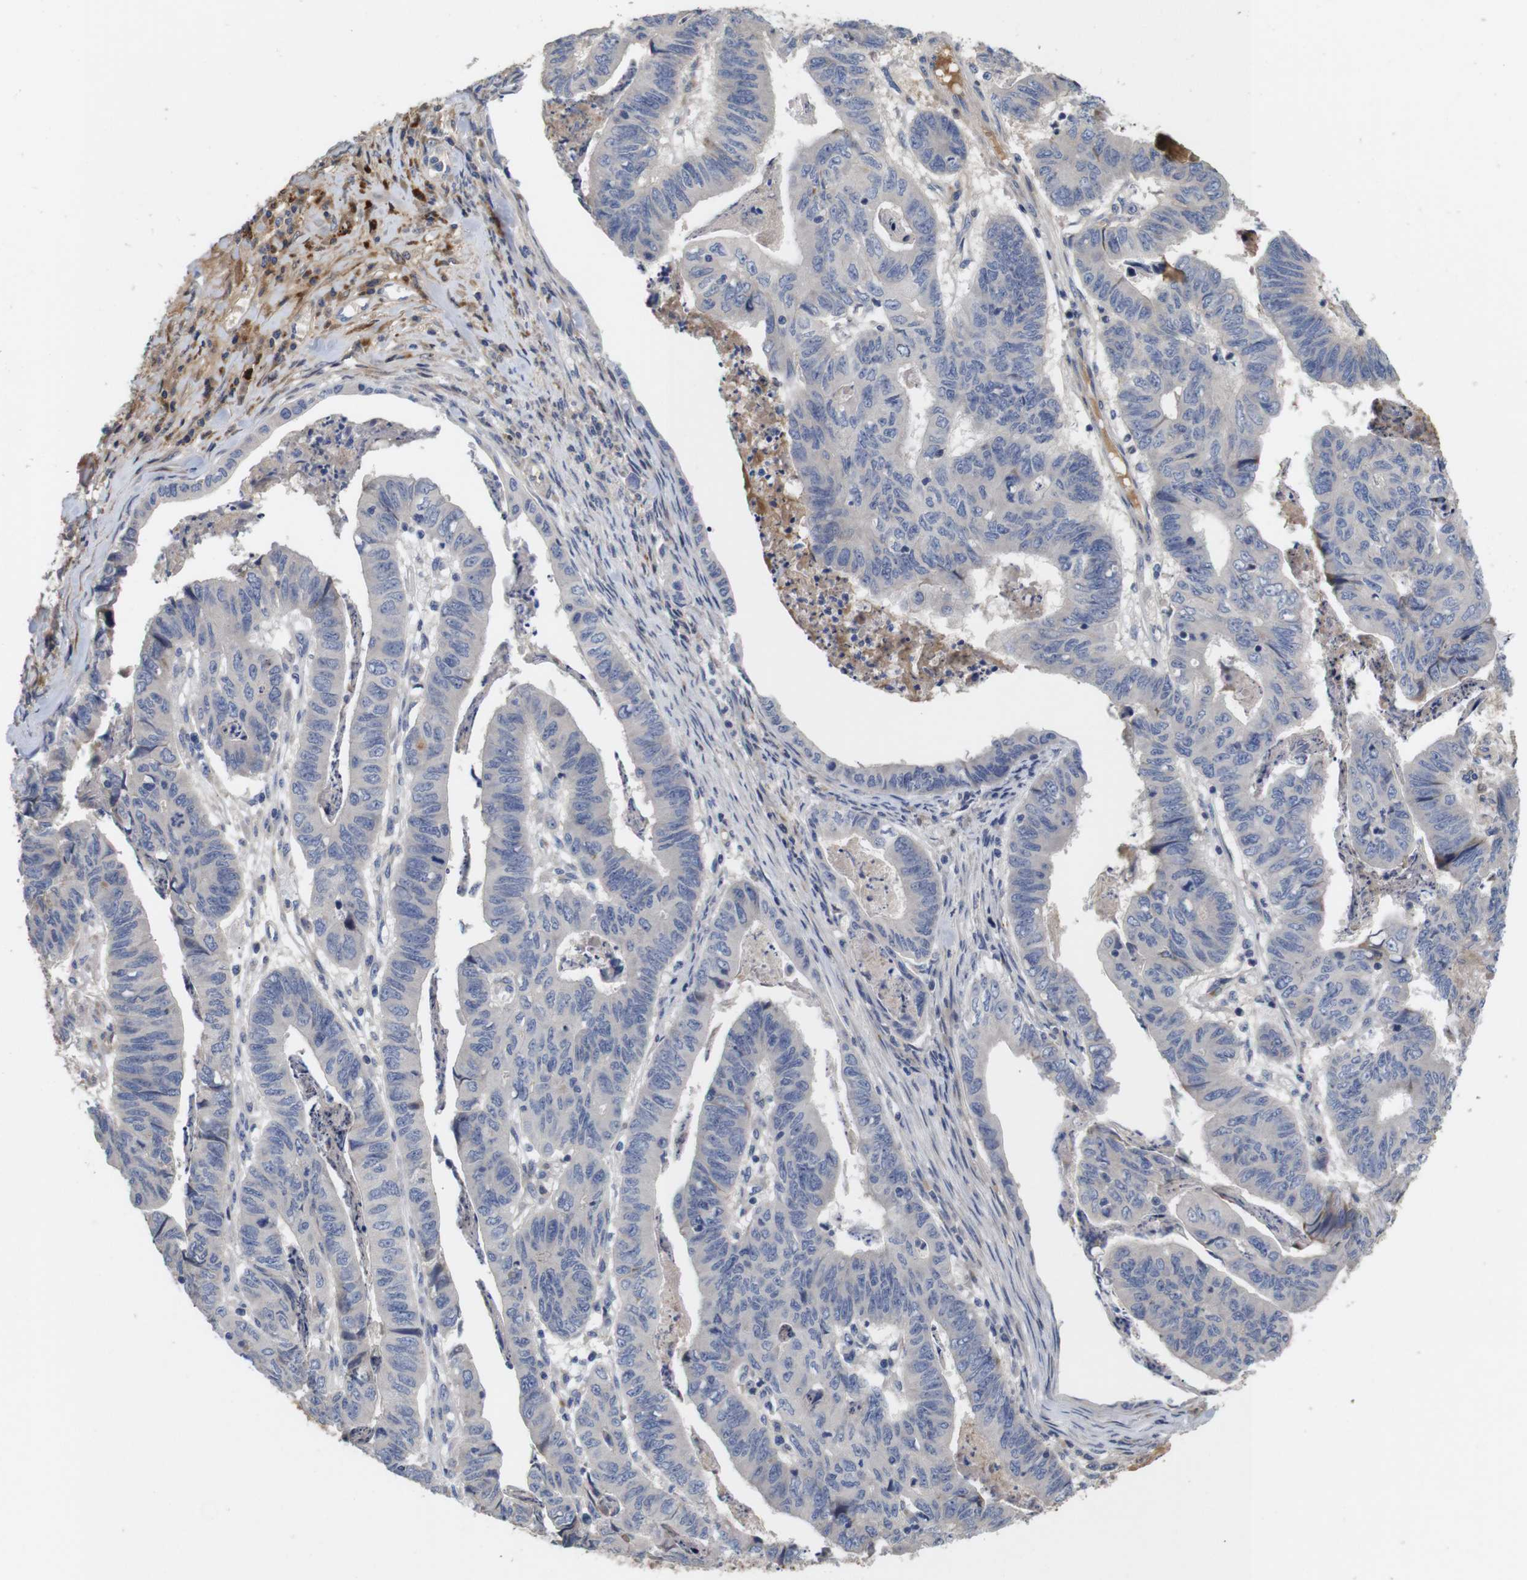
{"staining": {"intensity": "negative", "quantity": "none", "location": "none"}, "tissue": "stomach cancer", "cell_type": "Tumor cells", "image_type": "cancer", "snomed": [{"axis": "morphology", "description": "Adenocarcinoma, NOS"}, {"axis": "topography", "description": "Stomach, lower"}], "caption": "DAB immunohistochemical staining of human stomach cancer displays no significant expression in tumor cells.", "gene": "SPRY3", "patient": {"sex": "male", "age": 77}}